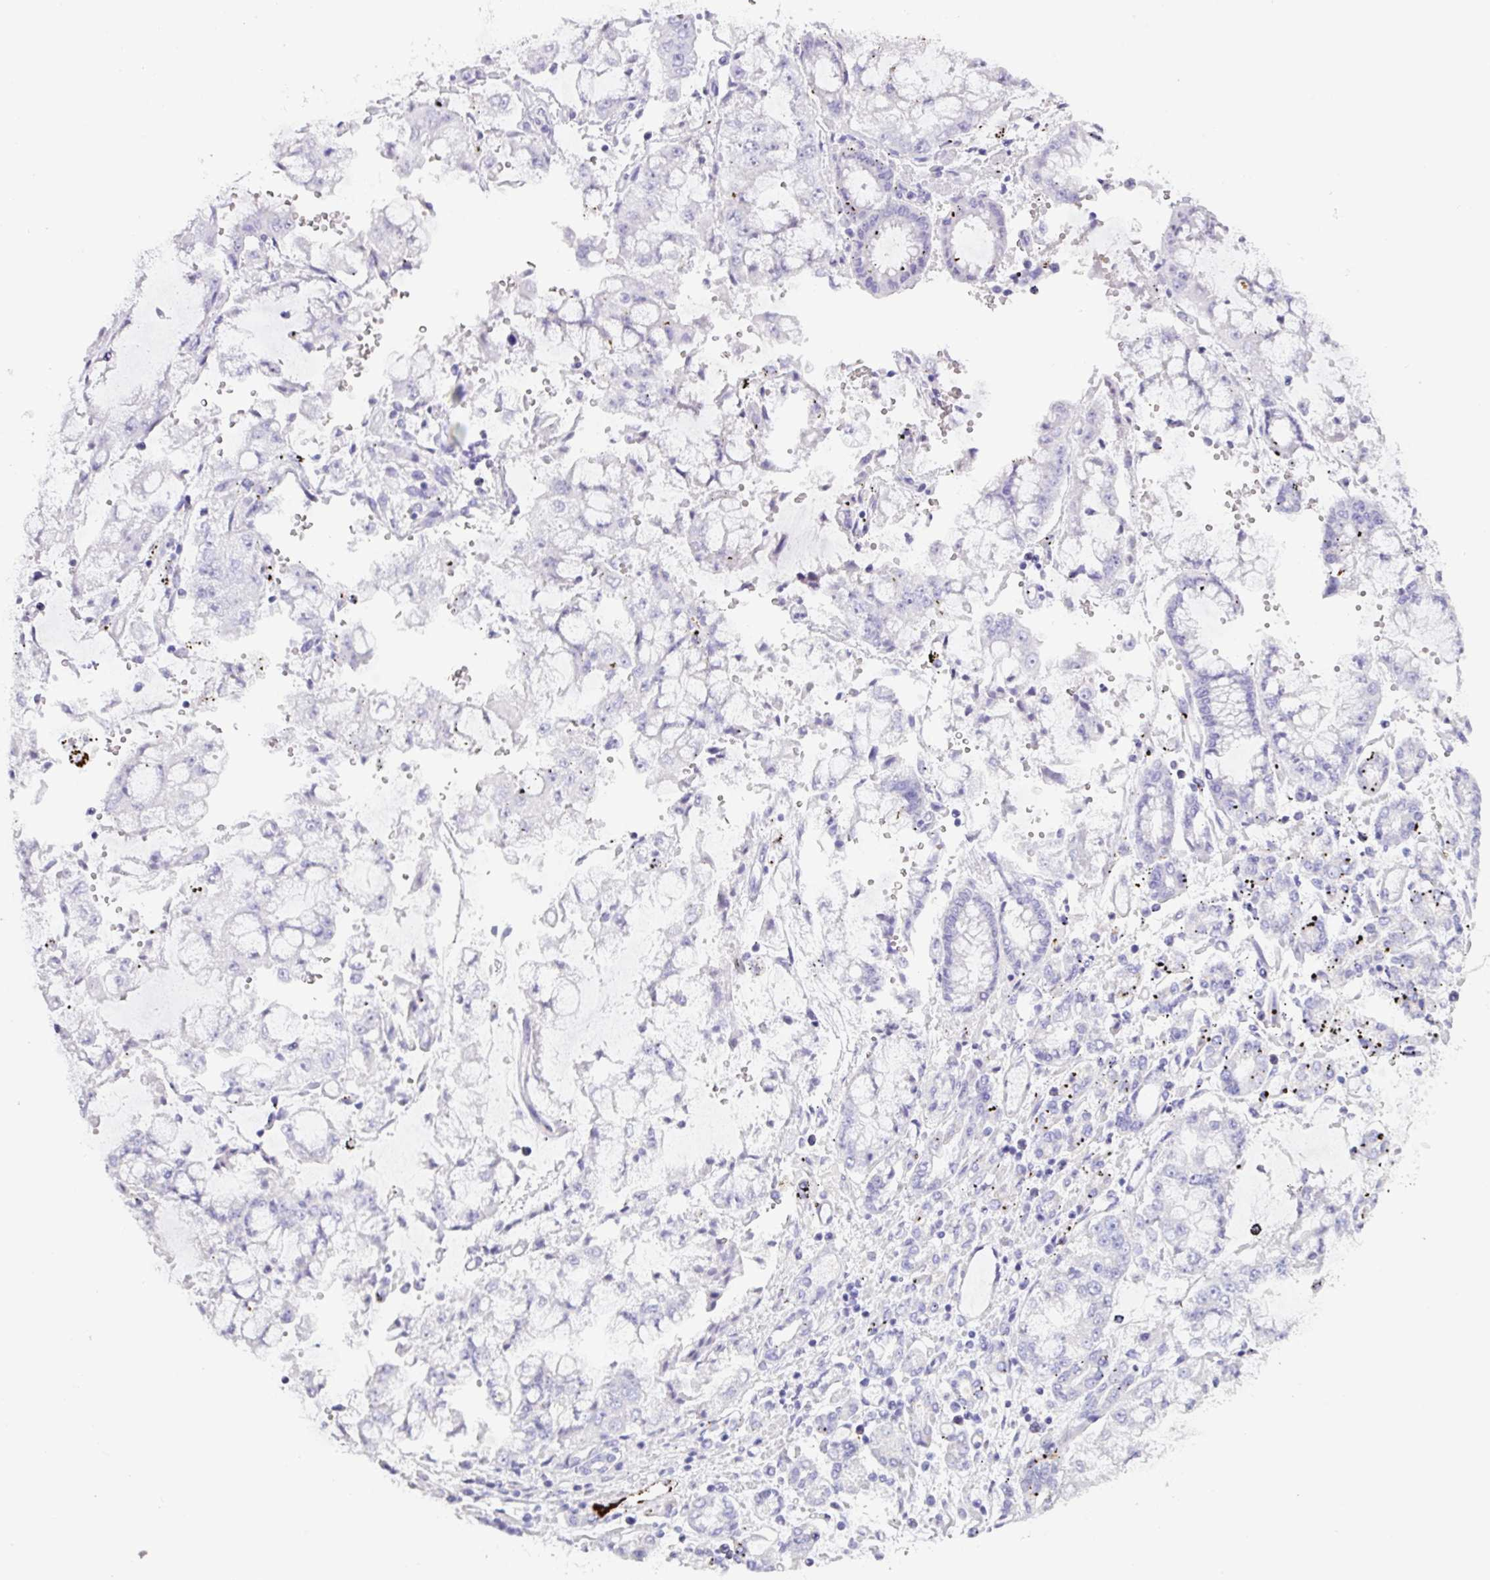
{"staining": {"intensity": "negative", "quantity": "none", "location": "none"}, "tissue": "stomach cancer", "cell_type": "Tumor cells", "image_type": "cancer", "snomed": [{"axis": "morphology", "description": "Adenocarcinoma, NOS"}, {"axis": "topography", "description": "Stomach"}], "caption": "Micrograph shows no protein expression in tumor cells of adenocarcinoma (stomach) tissue.", "gene": "NAPSA", "patient": {"sex": "male", "age": 76}}